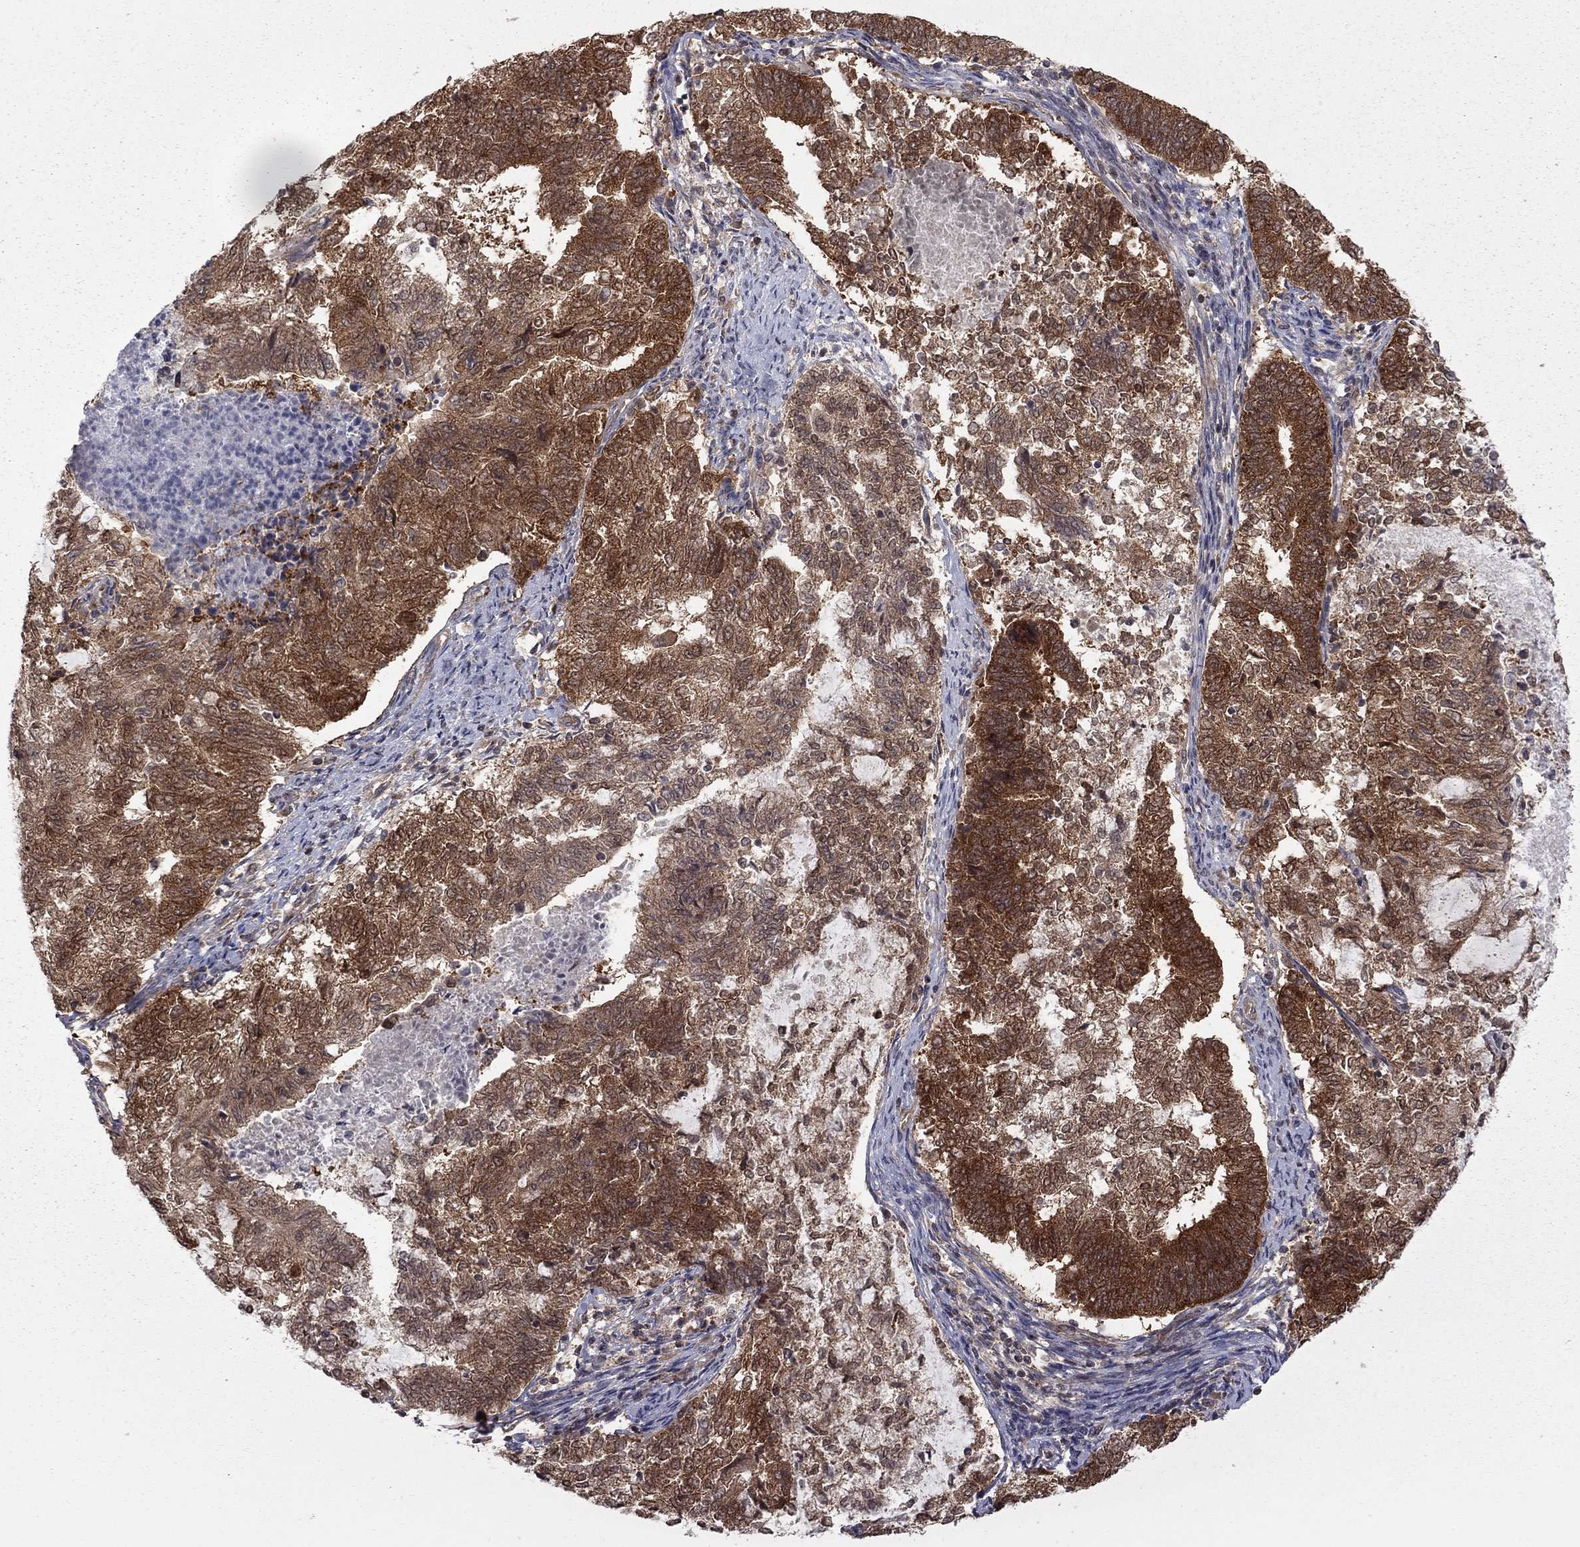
{"staining": {"intensity": "strong", "quantity": ">75%", "location": "cytoplasmic/membranous"}, "tissue": "endometrial cancer", "cell_type": "Tumor cells", "image_type": "cancer", "snomed": [{"axis": "morphology", "description": "Adenocarcinoma, NOS"}, {"axis": "topography", "description": "Endometrium"}], "caption": "DAB immunohistochemical staining of human adenocarcinoma (endometrial) displays strong cytoplasmic/membranous protein expression in approximately >75% of tumor cells. The protein of interest is shown in brown color, while the nuclei are stained blue.", "gene": "NAA50", "patient": {"sex": "female", "age": 65}}